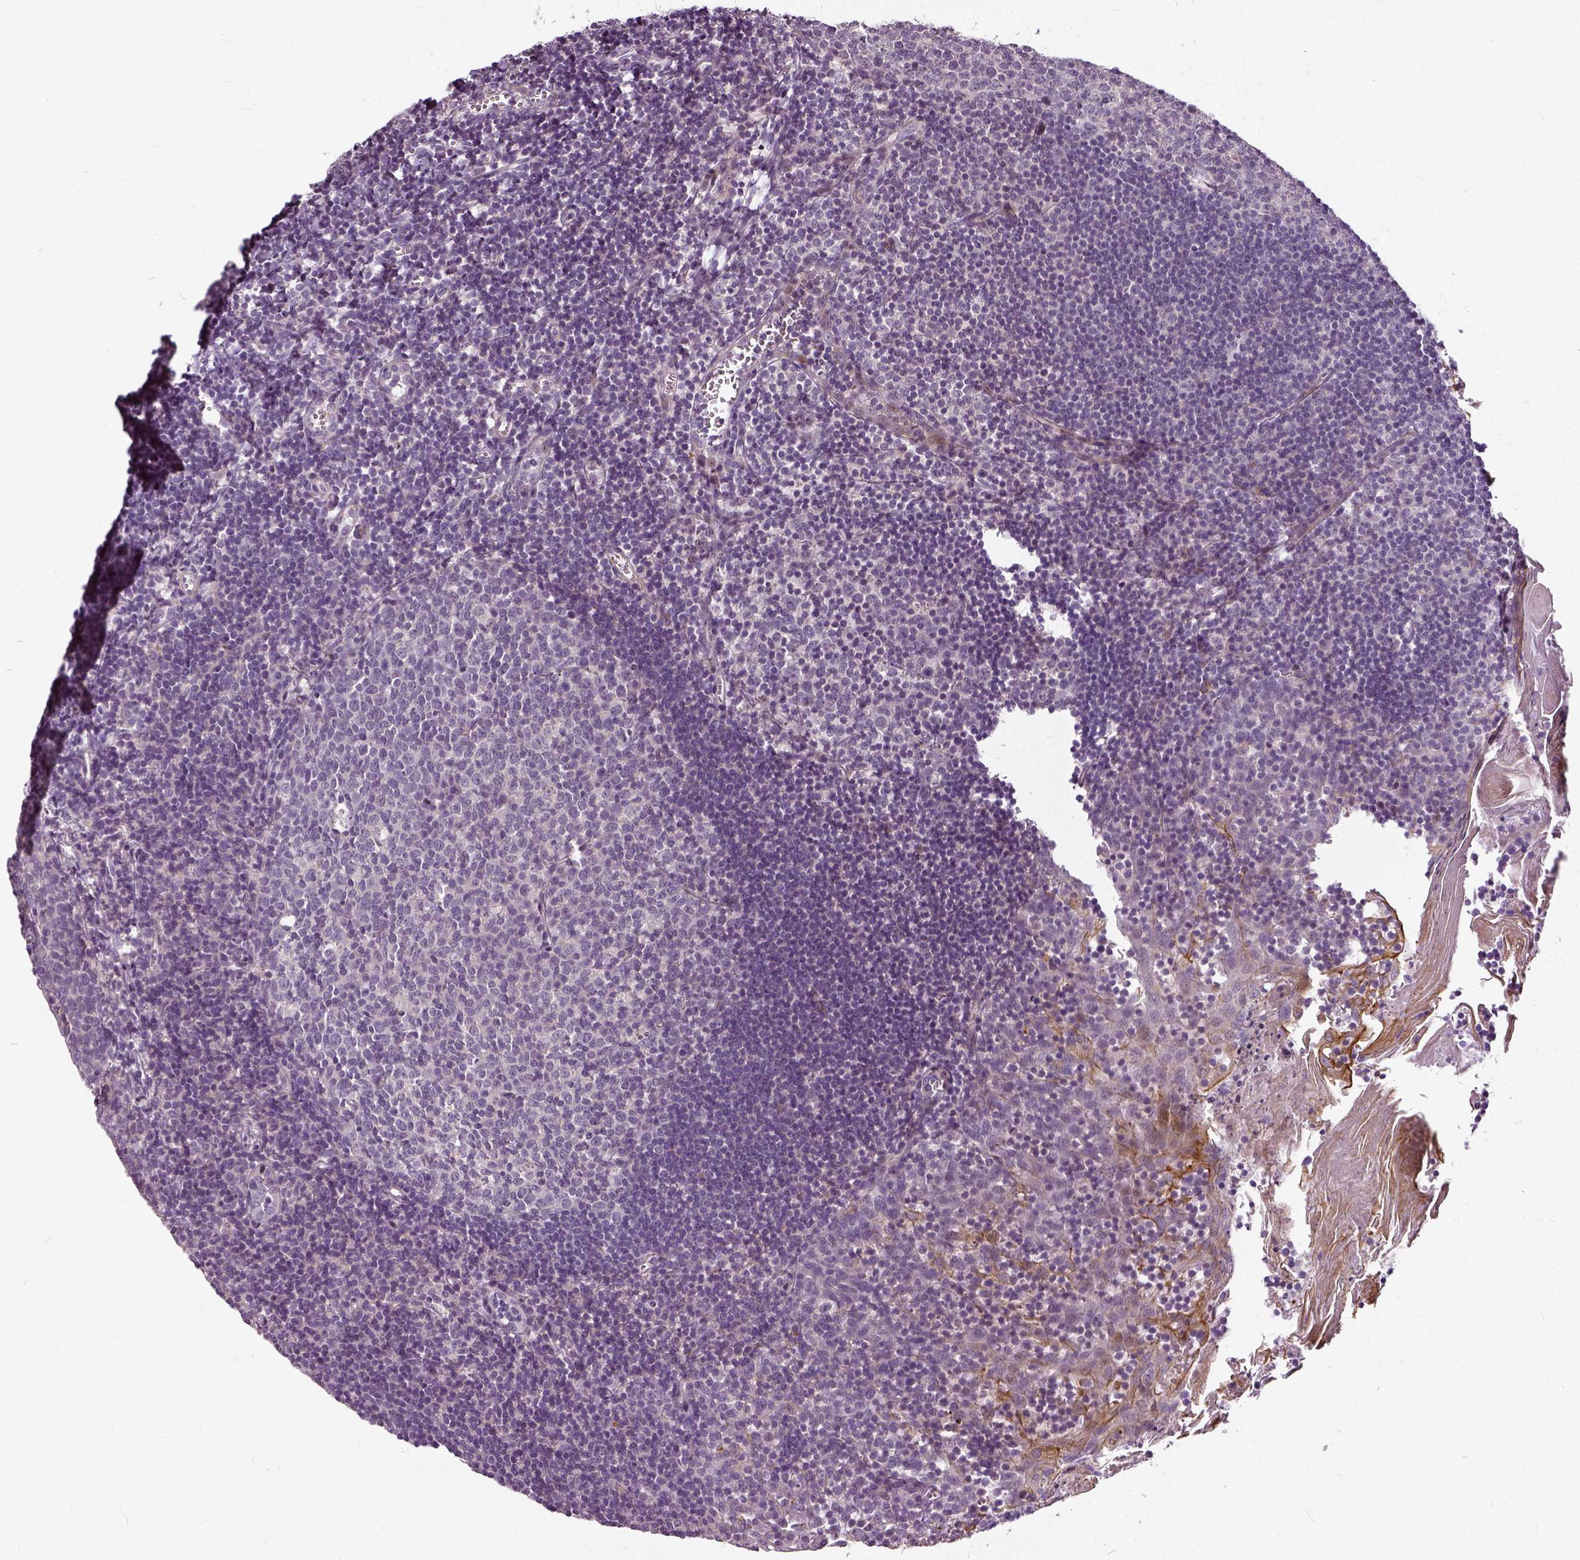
{"staining": {"intensity": "negative", "quantity": "none", "location": "none"}, "tissue": "lymph node", "cell_type": "Germinal center cells", "image_type": "normal", "snomed": [{"axis": "morphology", "description": "Normal tissue, NOS"}, {"axis": "topography", "description": "Lymph node"}], "caption": "Immunohistochemistry micrograph of benign lymph node: lymph node stained with DAB reveals no significant protein positivity in germinal center cells.", "gene": "ILRUN", "patient": {"sex": "female", "age": 21}}